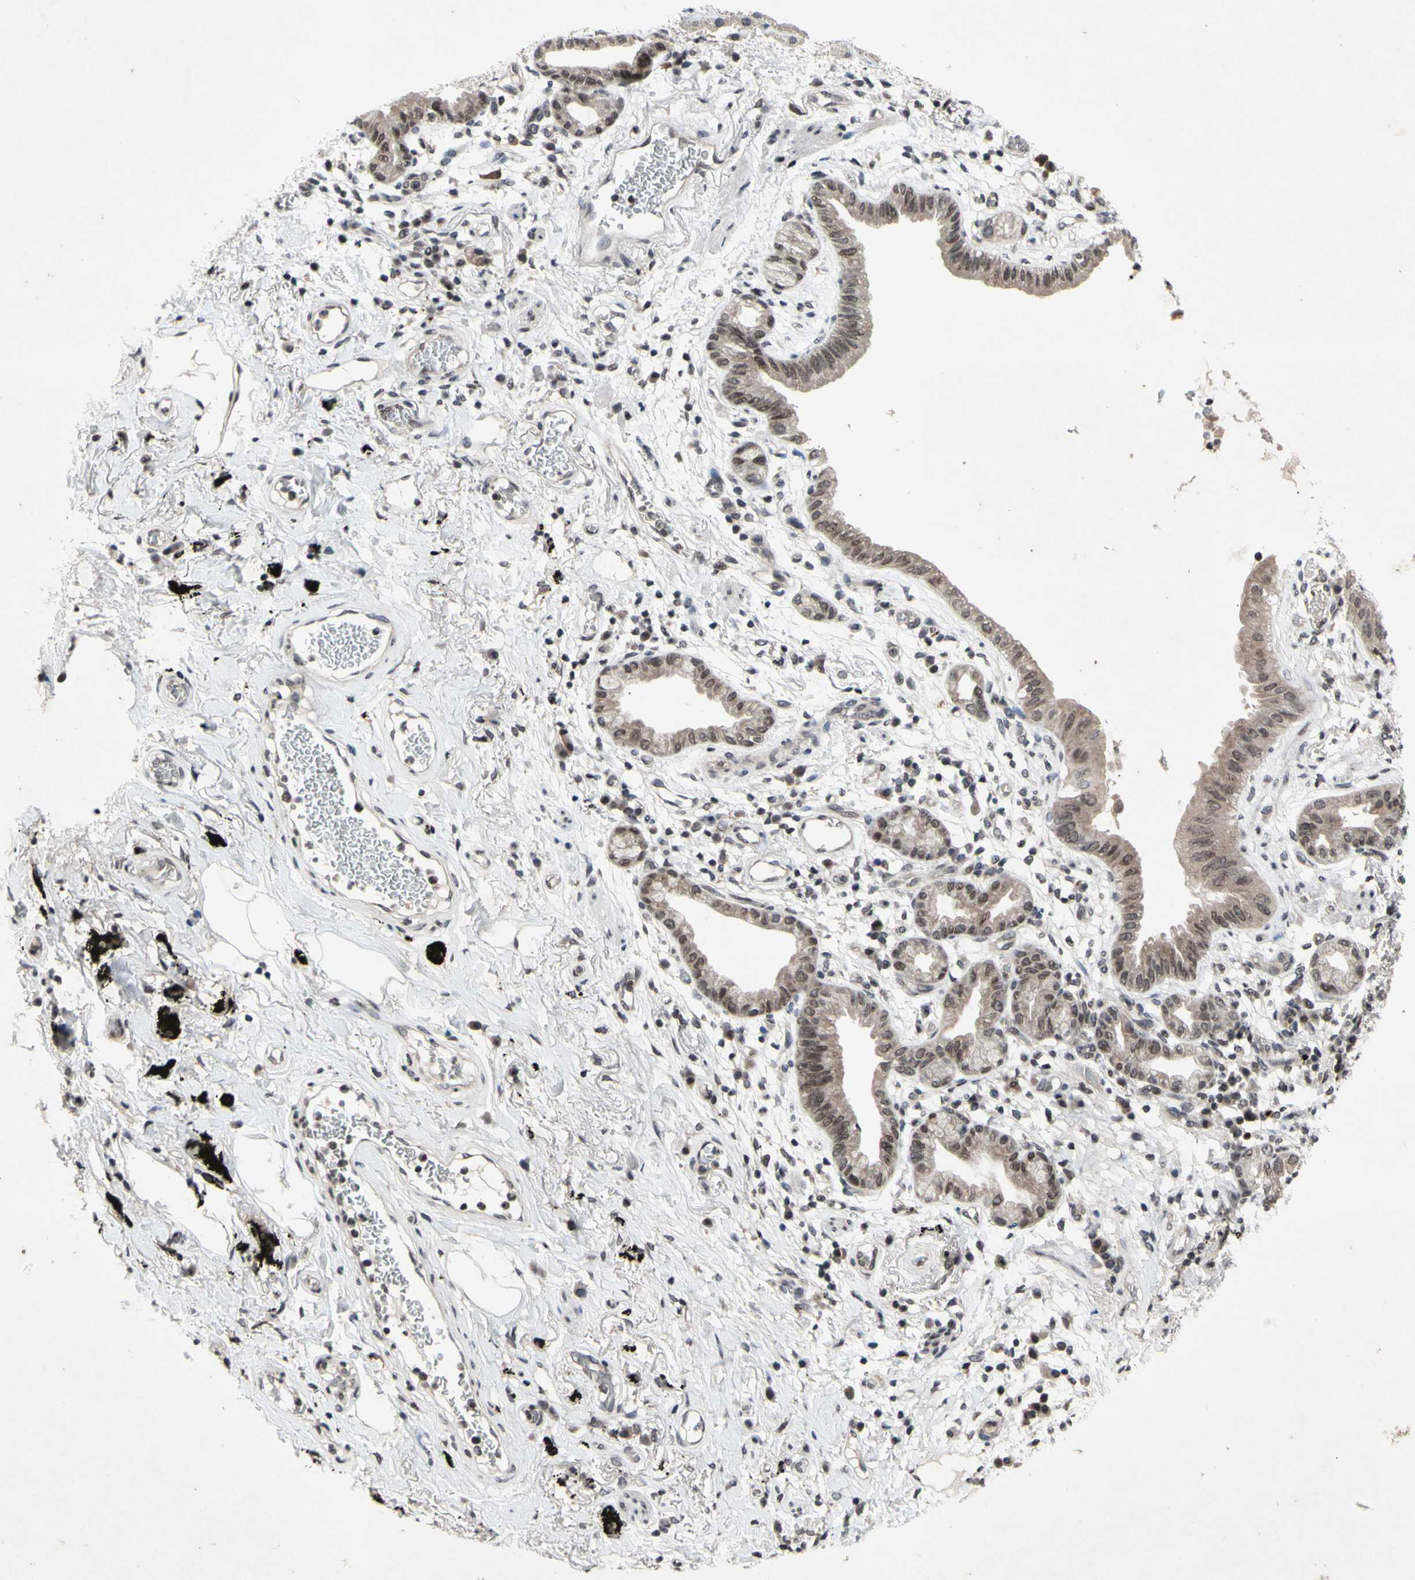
{"staining": {"intensity": "weak", "quantity": "25%-75%", "location": "cytoplasmic/membranous,nuclear"}, "tissue": "lung cancer", "cell_type": "Tumor cells", "image_type": "cancer", "snomed": [{"axis": "morphology", "description": "Adenocarcinoma, NOS"}, {"axis": "topography", "description": "Lung"}], "caption": "The micrograph demonstrates immunohistochemical staining of lung cancer (adenocarcinoma). There is weak cytoplasmic/membranous and nuclear expression is seen in approximately 25%-75% of tumor cells. (brown staining indicates protein expression, while blue staining denotes nuclei).", "gene": "XPO1", "patient": {"sex": "female", "age": 70}}